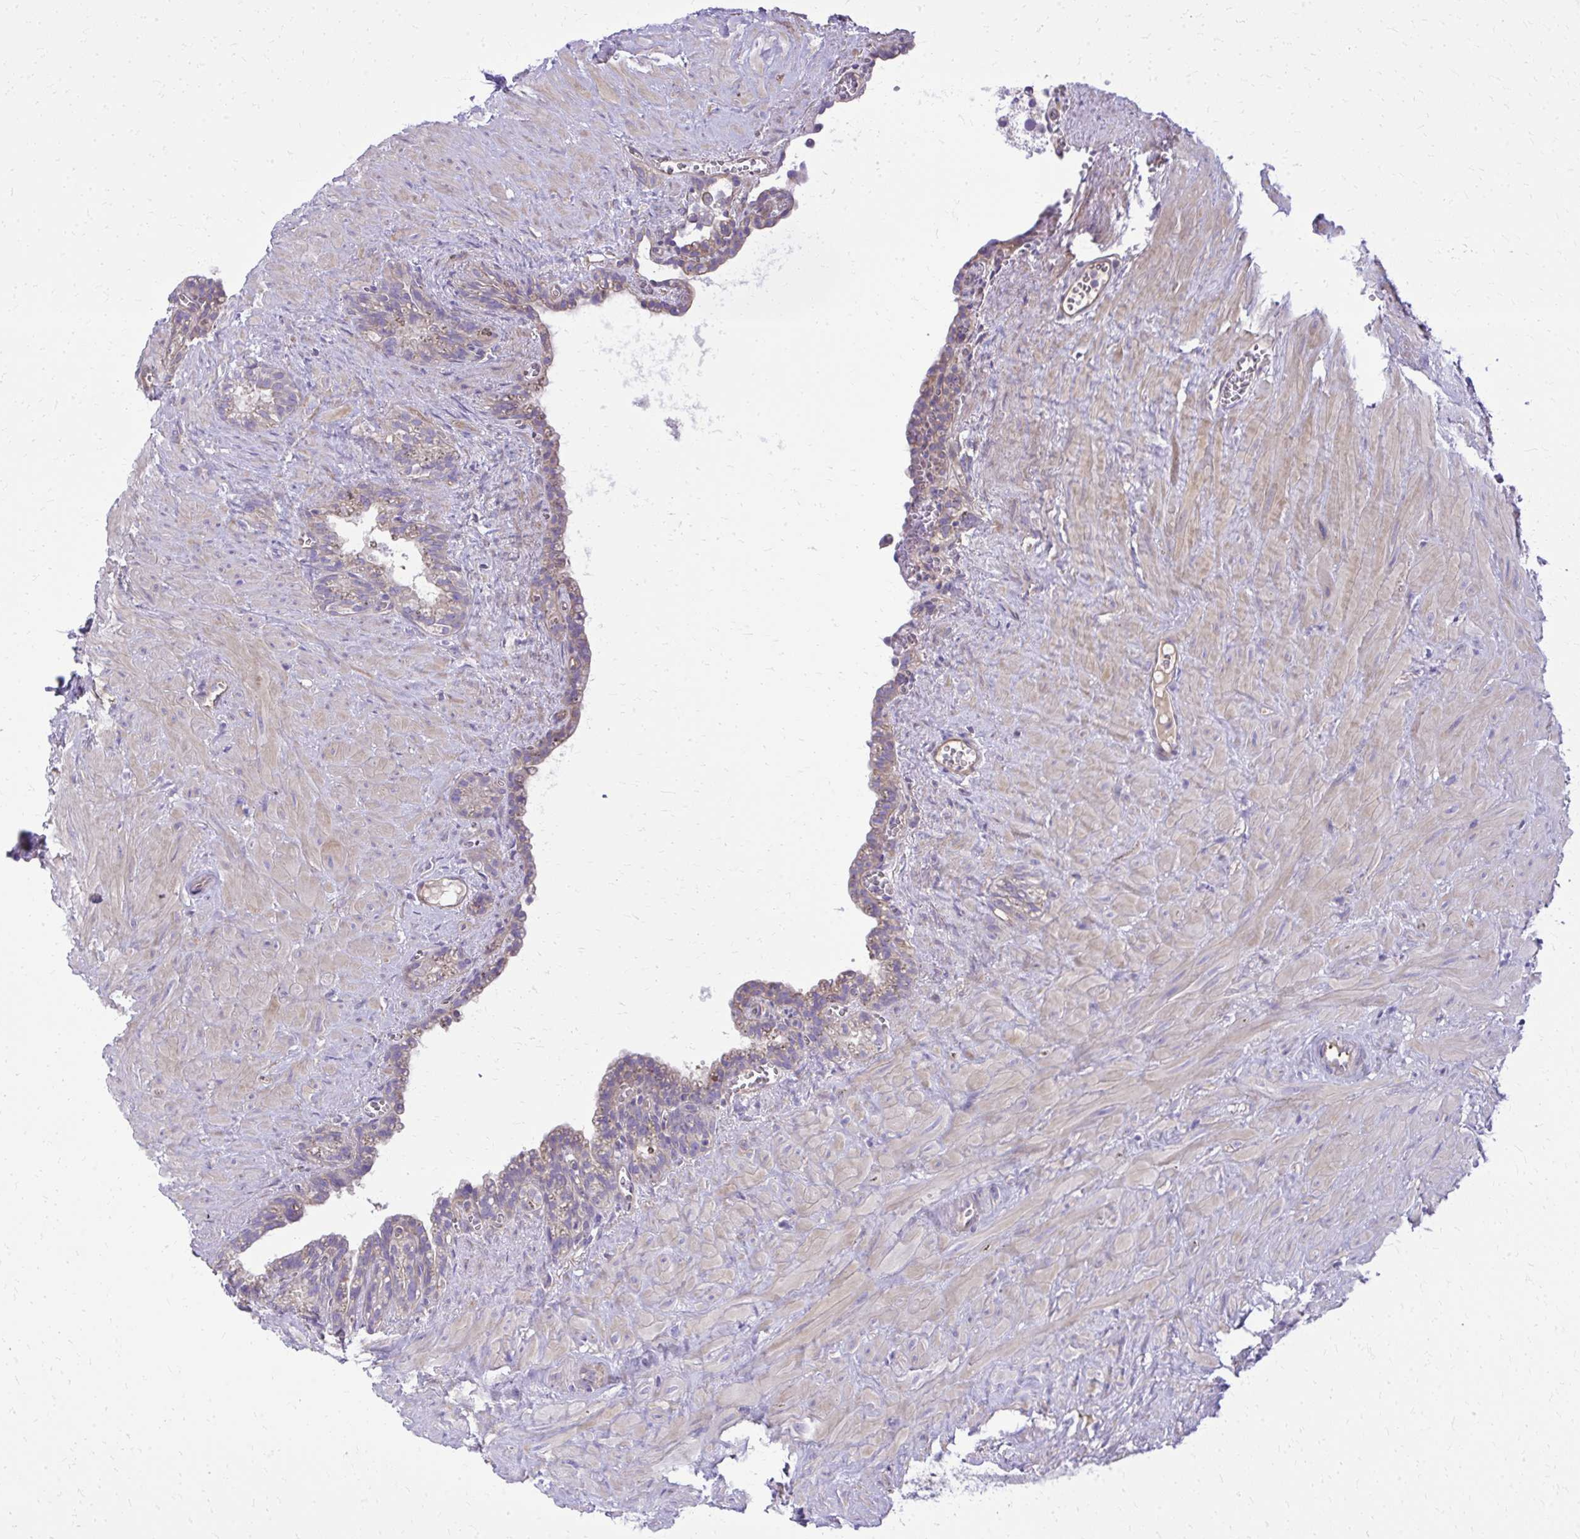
{"staining": {"intensity": "weak", "quantity": "25%-75%", "location": "cytoplasmic/membranous"}, "tissue": "seminal vesicle", "cell_type": "Glandular cells", "image_type": "normal", "snomed": [{"axis": "morphology", "description": "Normal tissue, NOS"}, {"axis": "topography", "description": "Seminal veicle"}], "caption": "About 25%-75% of glandular cells in normal seminal vesicle demonstrate weak cytoplasmic/membranous protein expression as visualized by brown immunohistochemical staining.", "gene": "RUNDC3B", "patient": {"sex": "male", "age": 76}}